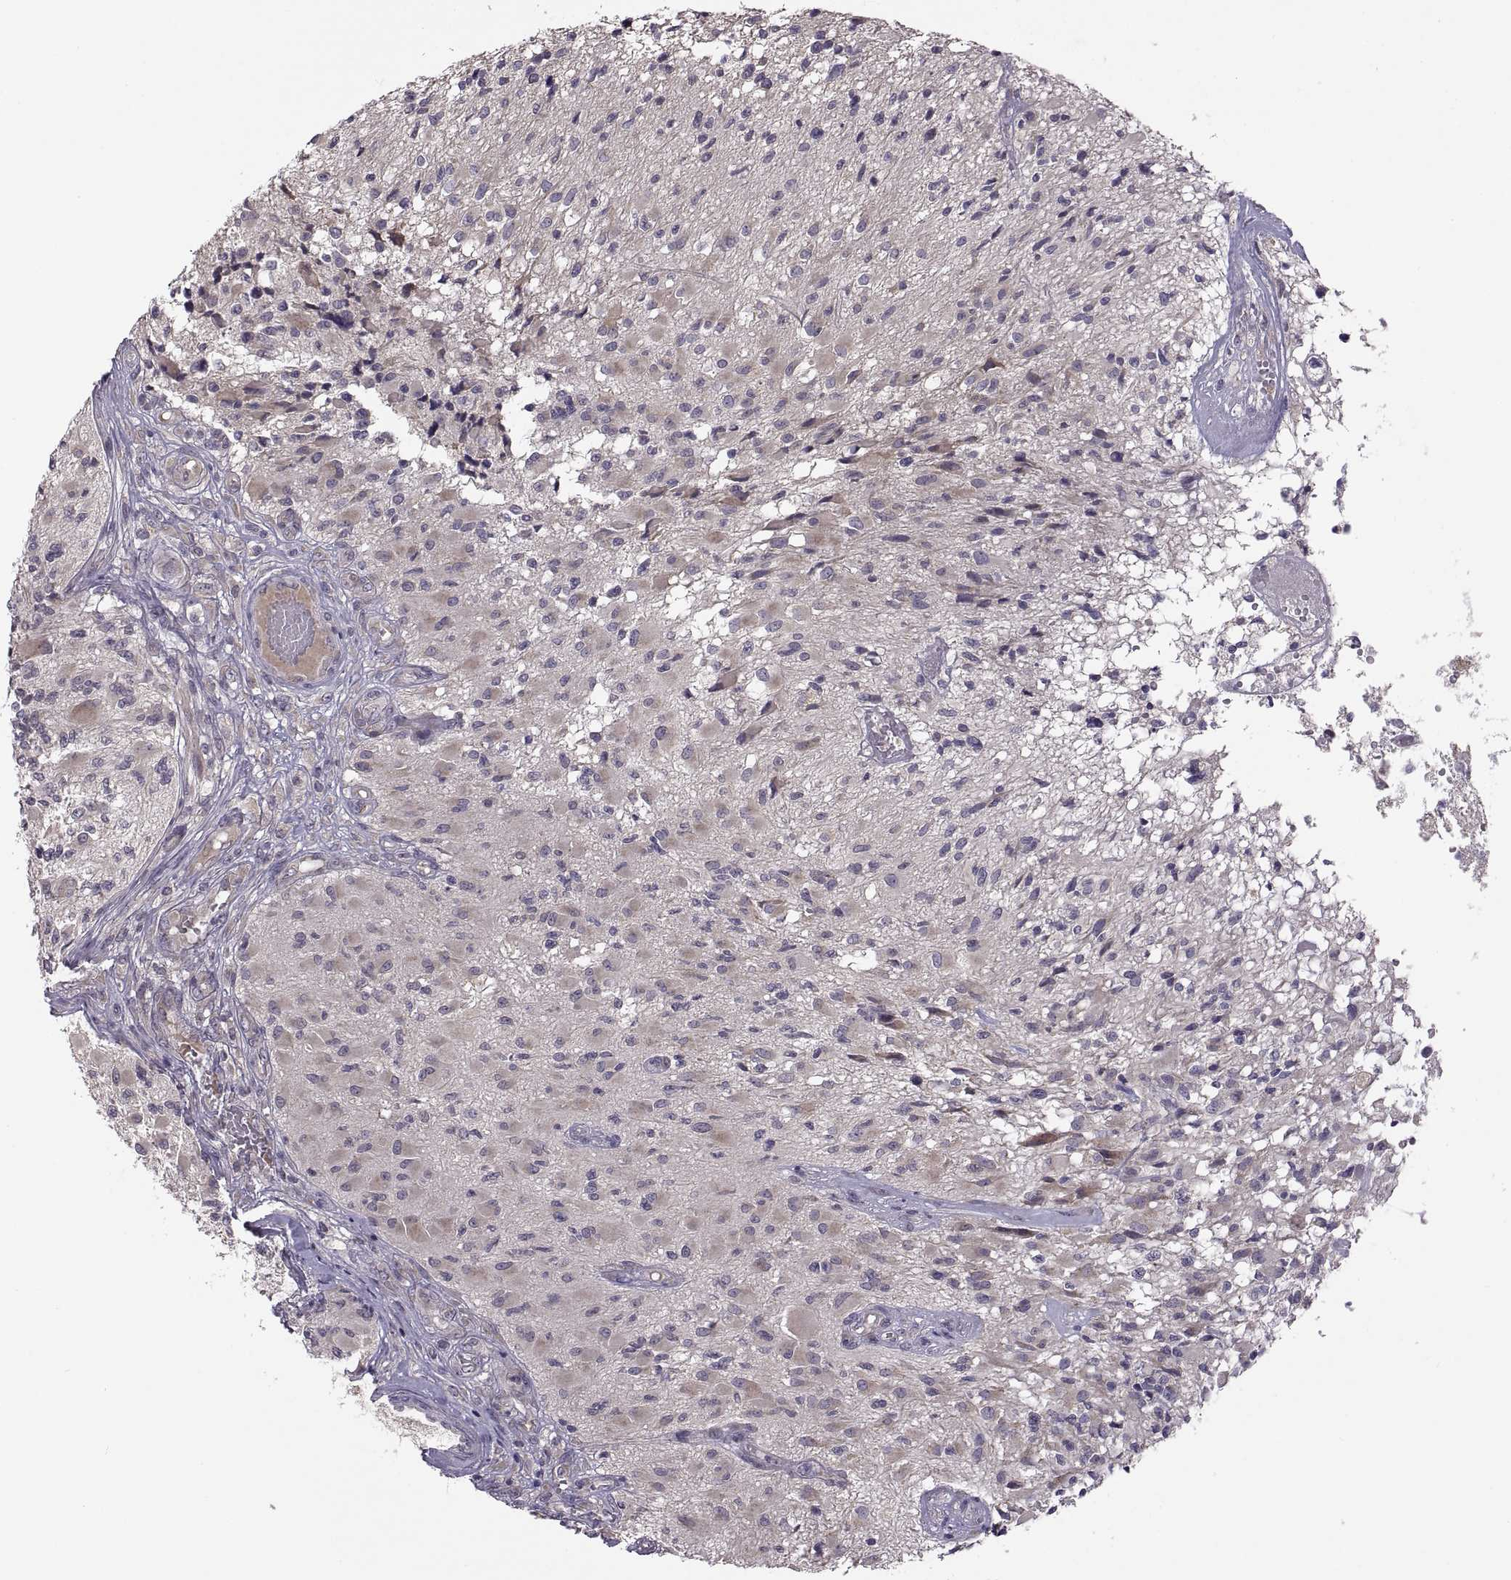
{"staining": {"intensity": "negative", "quantity": "none", "location": "none"}, "tissue": "glioma", "cell_type": "Tumor cells", "image_type": "cancer", "snomed": [{"axis": "morphology", "description": "Glioma, malignant, High grade"}, {"axis": "topography", "description": "Brain"}], "caption": "Tumor cells are negative for protein expression in human malignant glioma (high-grade). Nuclei are stained in blue.", "gene": "ACSBG2", "patient": {"sex": "female", "age": 63}}